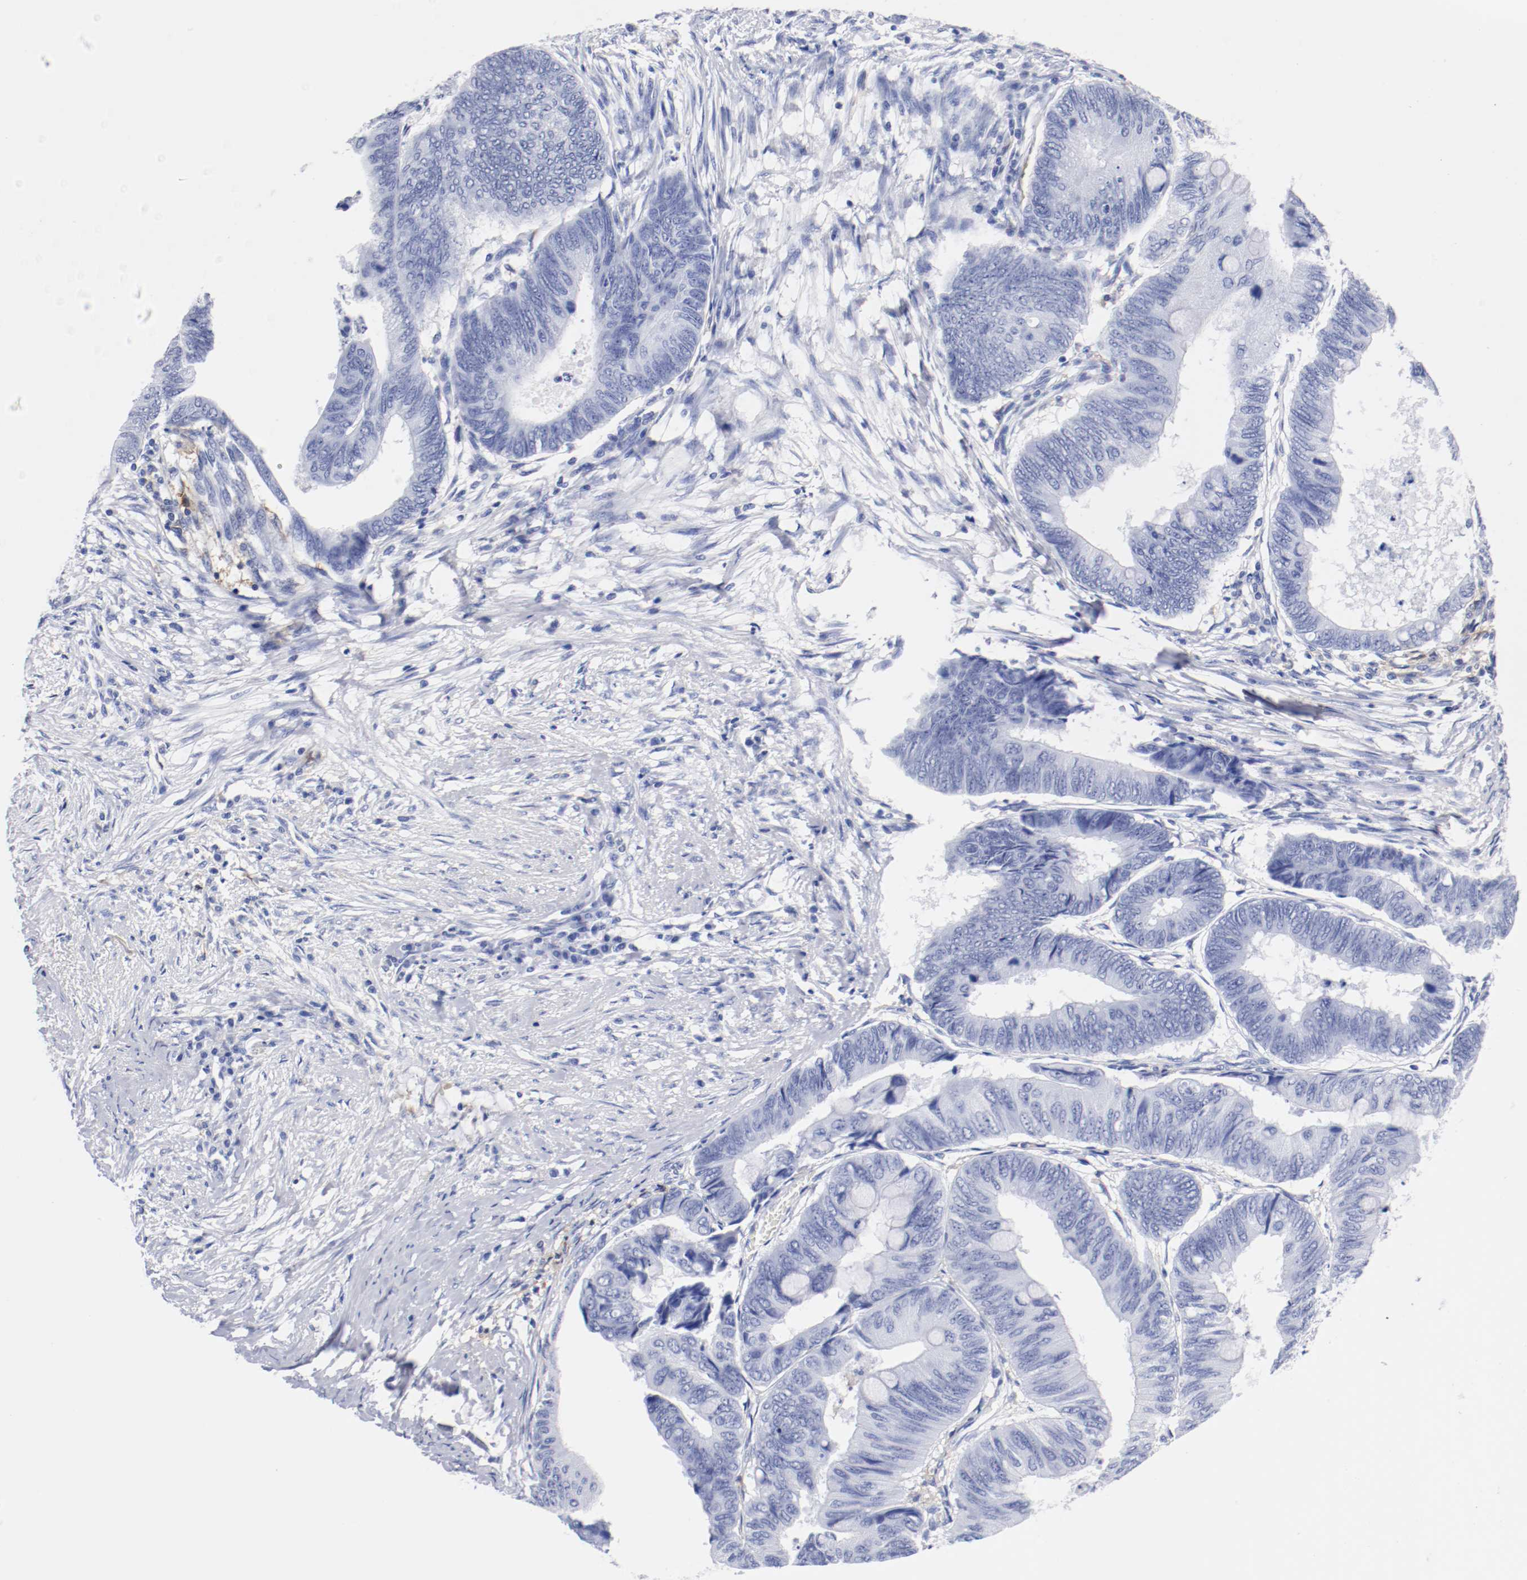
{"staining": {"intensity": "negative", "quantity": "none", "location": "none"}, "tissue": "colorectal cancer", "cell_type": "Tumor cells", "image_type": "cancer", "snomed": [{"axis": "morphology", "description": "Normal tissue, NOS"}, {"axis": "morphology", "description": "Adenocarcinoma, NOS"}, {"axis": "topography", "description": "Rectum"}, {"axis": "topography", "description": "Peripheral nerve tissue"}], "caption": "Tumor cells show no significant staining in colorectal adenocarcinoma. (Stains: DAB immunohistochemistry (IHC) with hematoxylin counter stain, Microscopy: brightfield microscopy at high magnification).", "gene": "ITGAX", "patient": {"sex": "male", "age": 92}}